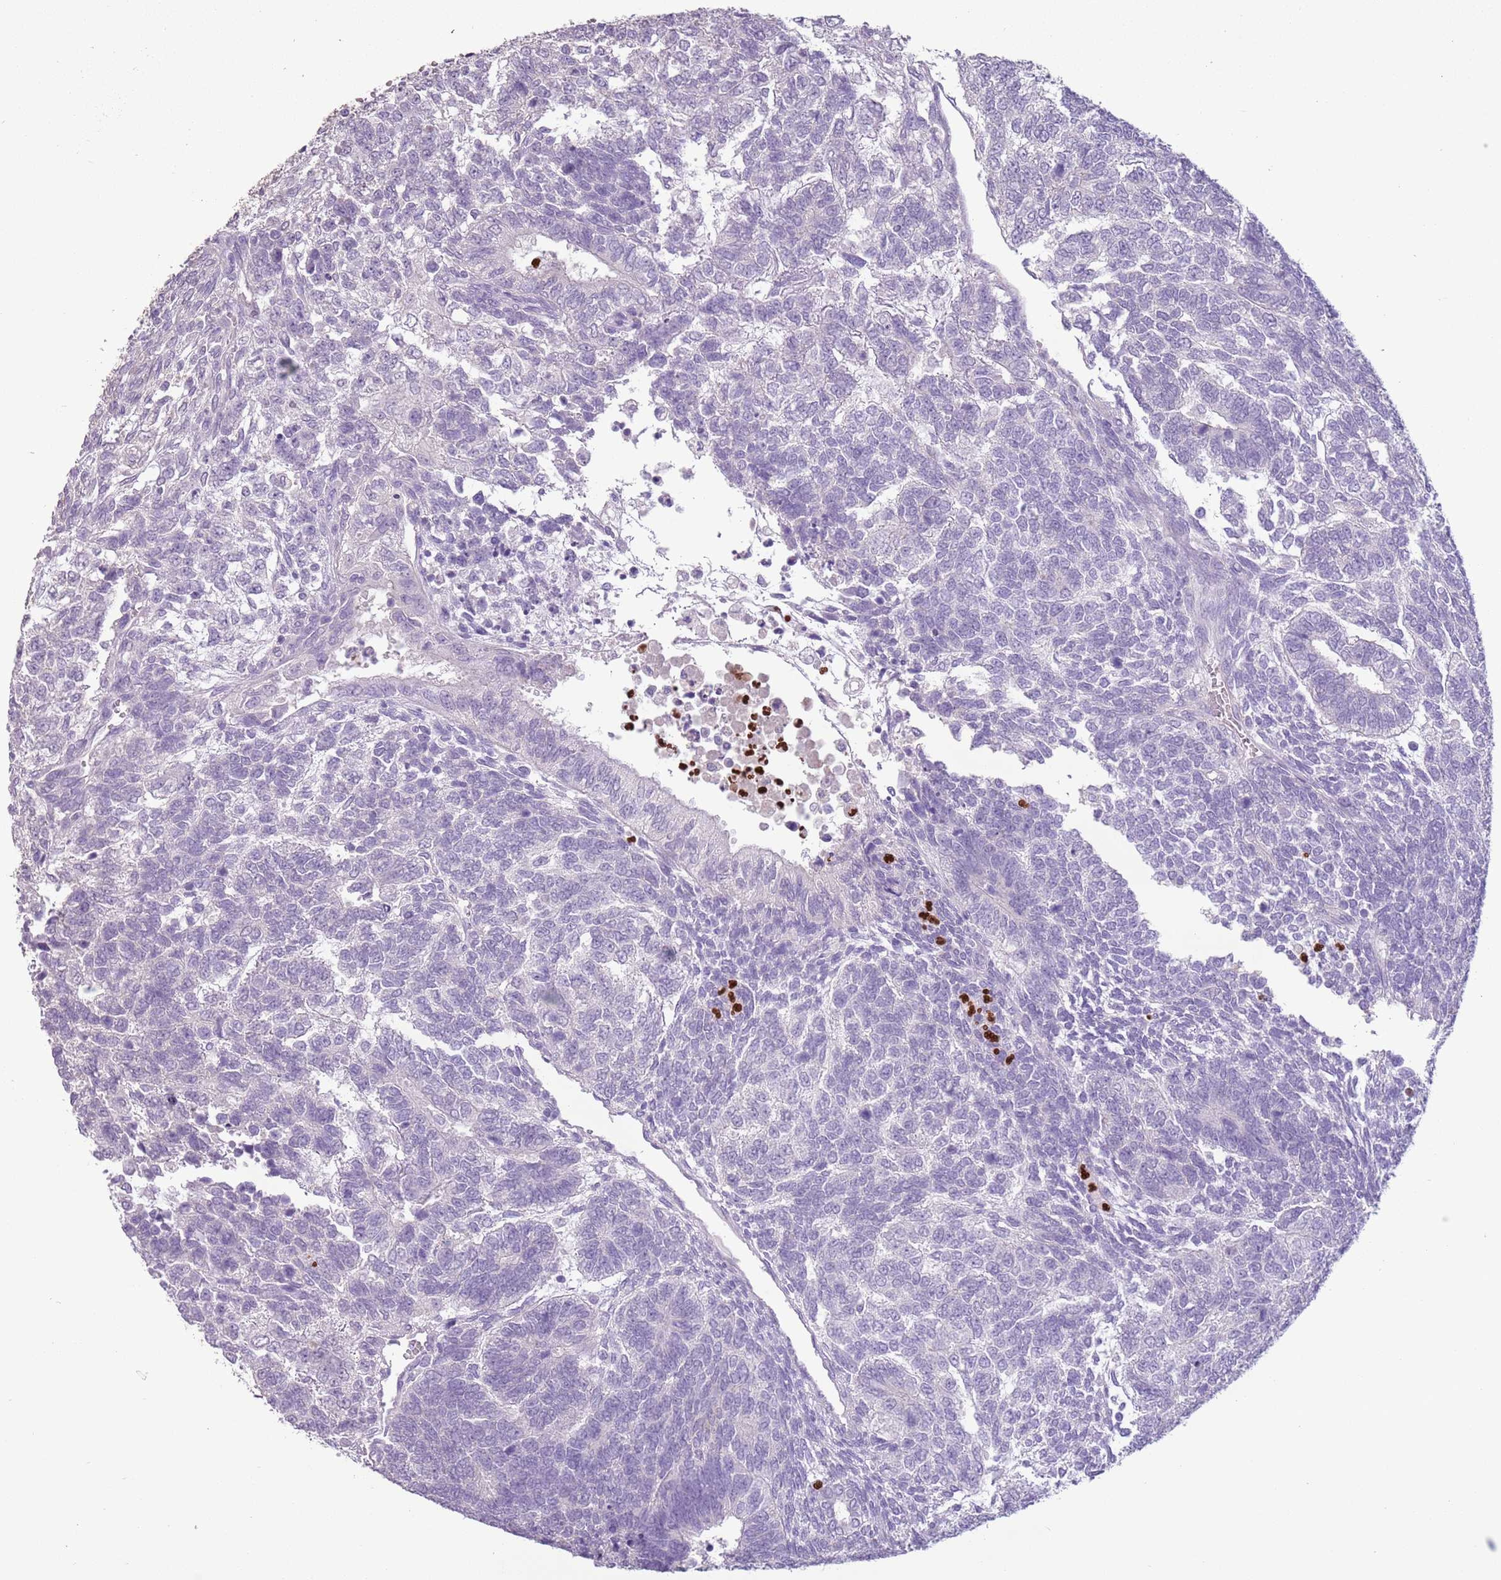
{"staining": {"intensity": "negative", "quantity": "none", "location": "none"}, "tissue": "testis cancer", "cell_type": "Tumor cells", "image_type": "cancer", "snomed": [{"axis": "morphology", "description": "Carcinoma, Embryonal, NOS"}, {"axis": "topography", "description": "Testis"}], "caption": "This is a image of IHC staining of testis embryonal carcinoma, which shows no positivity in tumor cells. (Brightfield microscopy of DAB (3,3'-diaminobenzidine) IHC at high magnification).", "gene": "CELF6", "patient": {"sex": "male", "age": 23}}